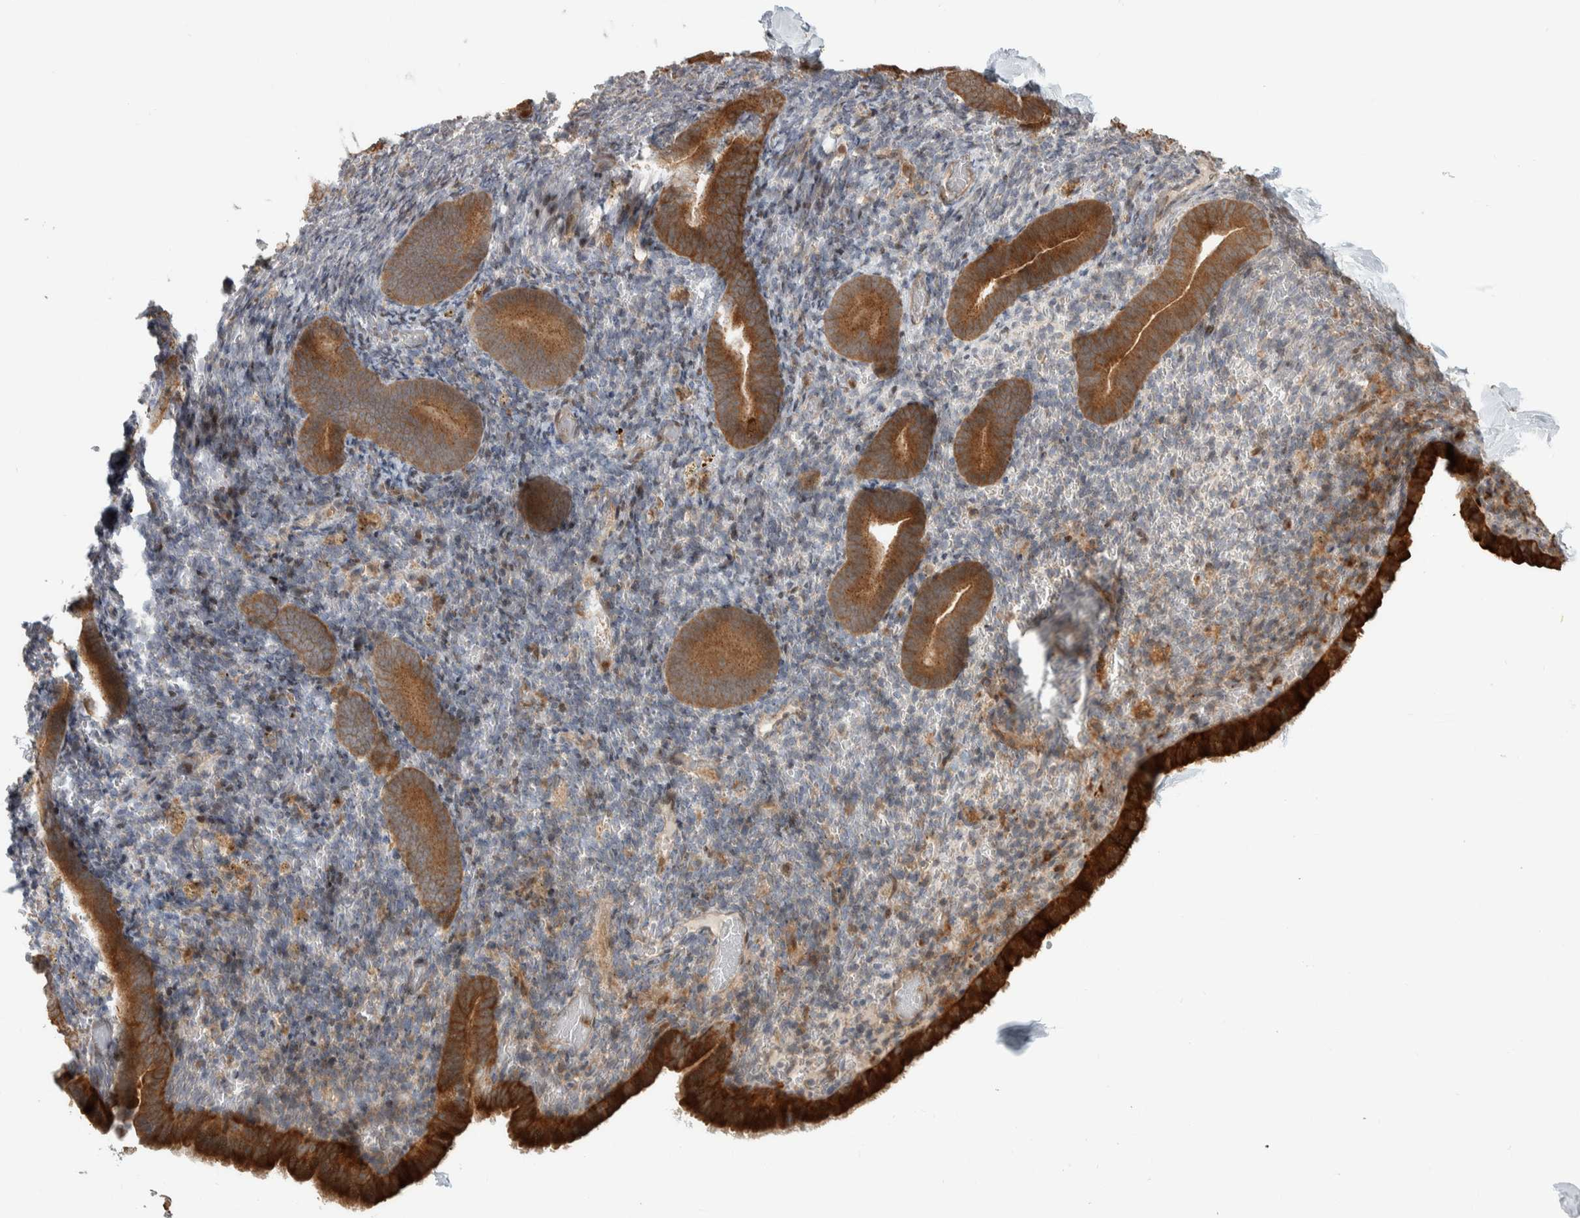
{"staining": {"intensity": "moderate", "quantity": "<25%", "location": "cytoplasmic/membranous"}, "tissue": "endometrium", "cell_type": "Cells in endometrial stroma", "image_type": "normal", "snomed": [{"axis": "morphology", "description": "Normal tissue, NOS"}, {"axis": "topography", "description": "Endometrium"}], "caption": "Protein positivity by immunohistochemistry (IHC) exhibits moderate cytoplasmic/membranous expression in about <25% of cells in endometrial stroma in benign endometrium. (brown staining indicates protein expression, while blue staining denotes nuclei).", "gene": "CNTROB", "patient": {"sex": "female", "age": 51}}